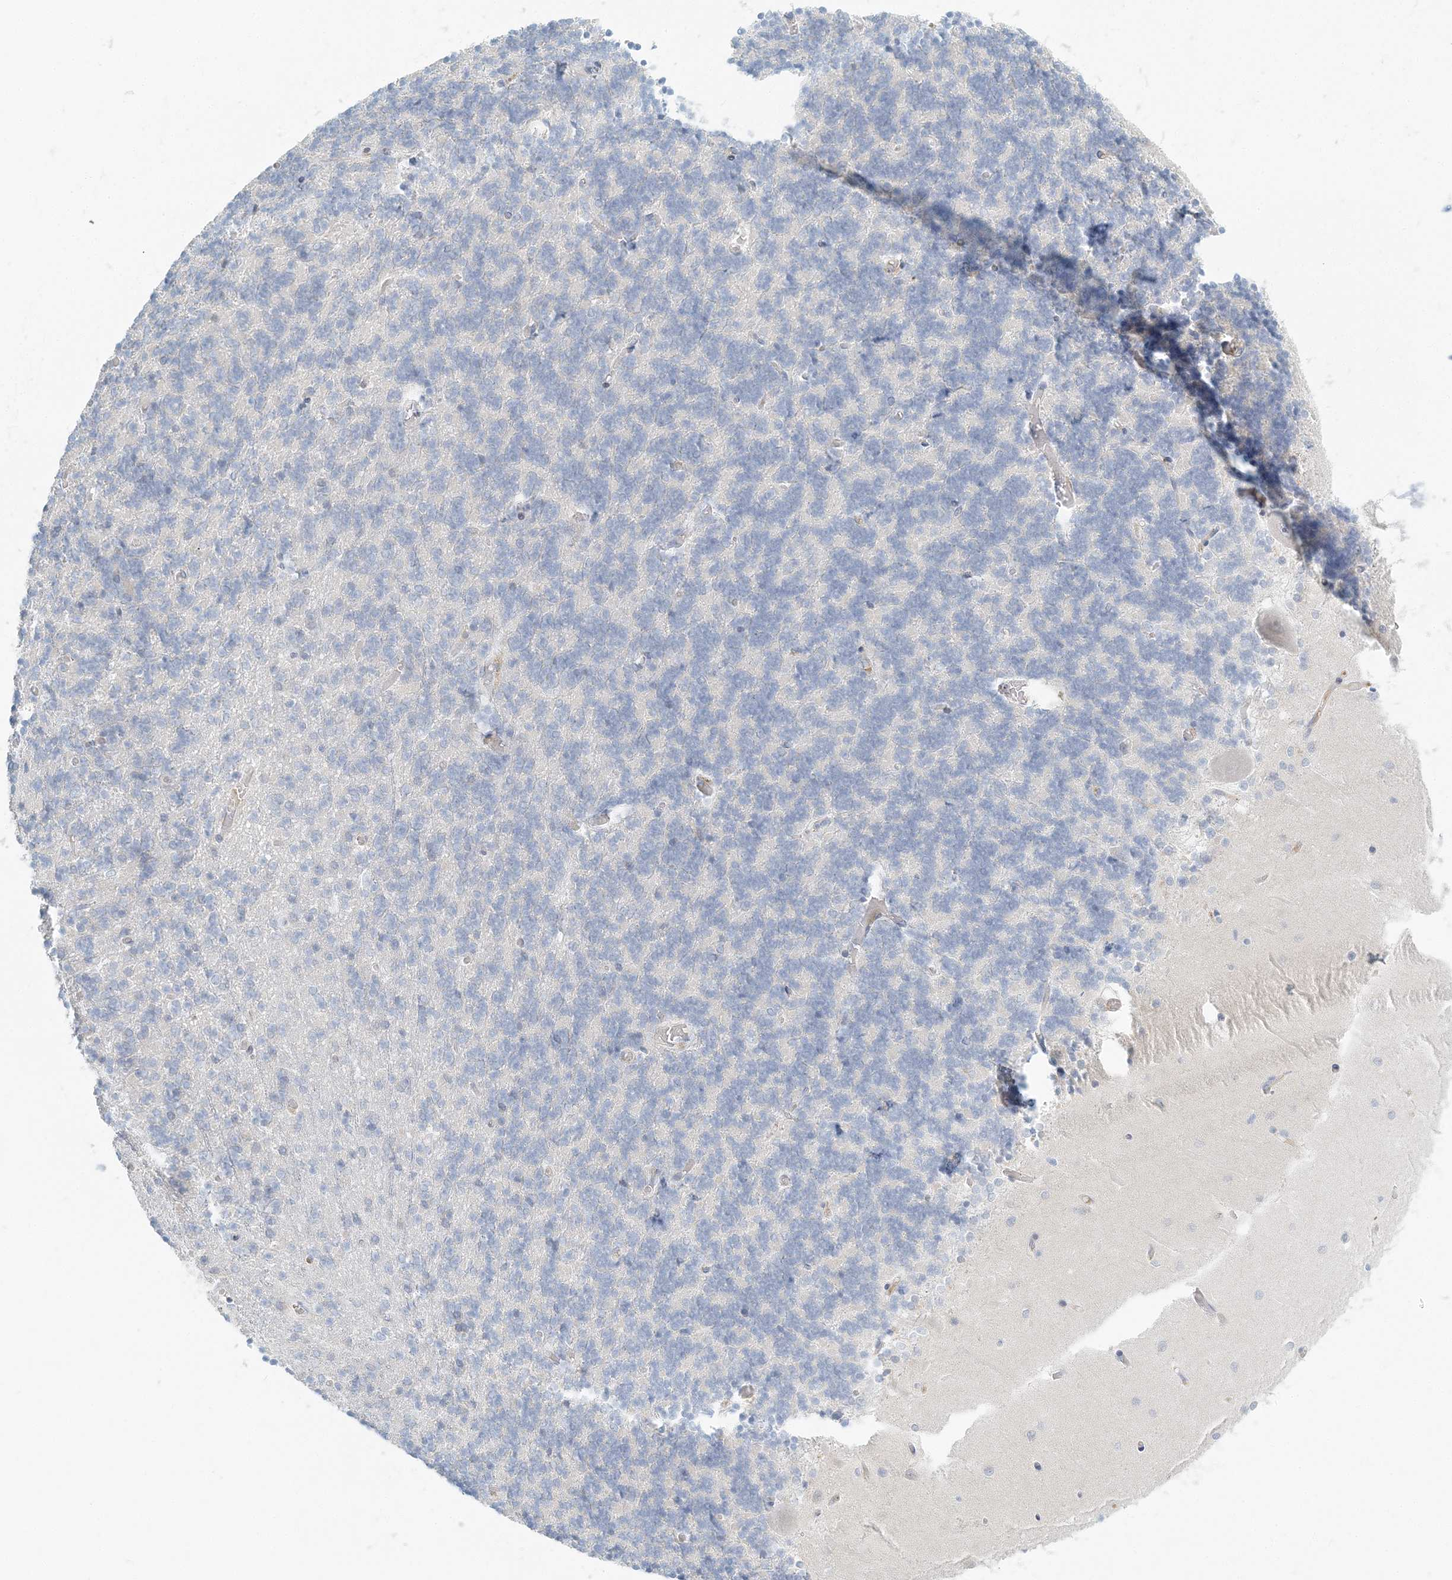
{"staining": {"intensity": "moderate", "quantity": "<25%", "location": "nuclear"}, "tissue": "cerebellum", "cell_type": "Cells in granular layer", "image_type": "normal", "snomed": [{"axis": "morphology", "description": "Normal tissue, NOS"}, {"axis": "topography", "description": "Cerebellum"}], "caption": "IHC image of benign human cerebellum stained for a protein (brown), which displays low levels of moderate nuclear expression in approximately <25% of cells in granular layer.", "gene": "NAA11", "patient": {"sex": "male", "age": 37}}